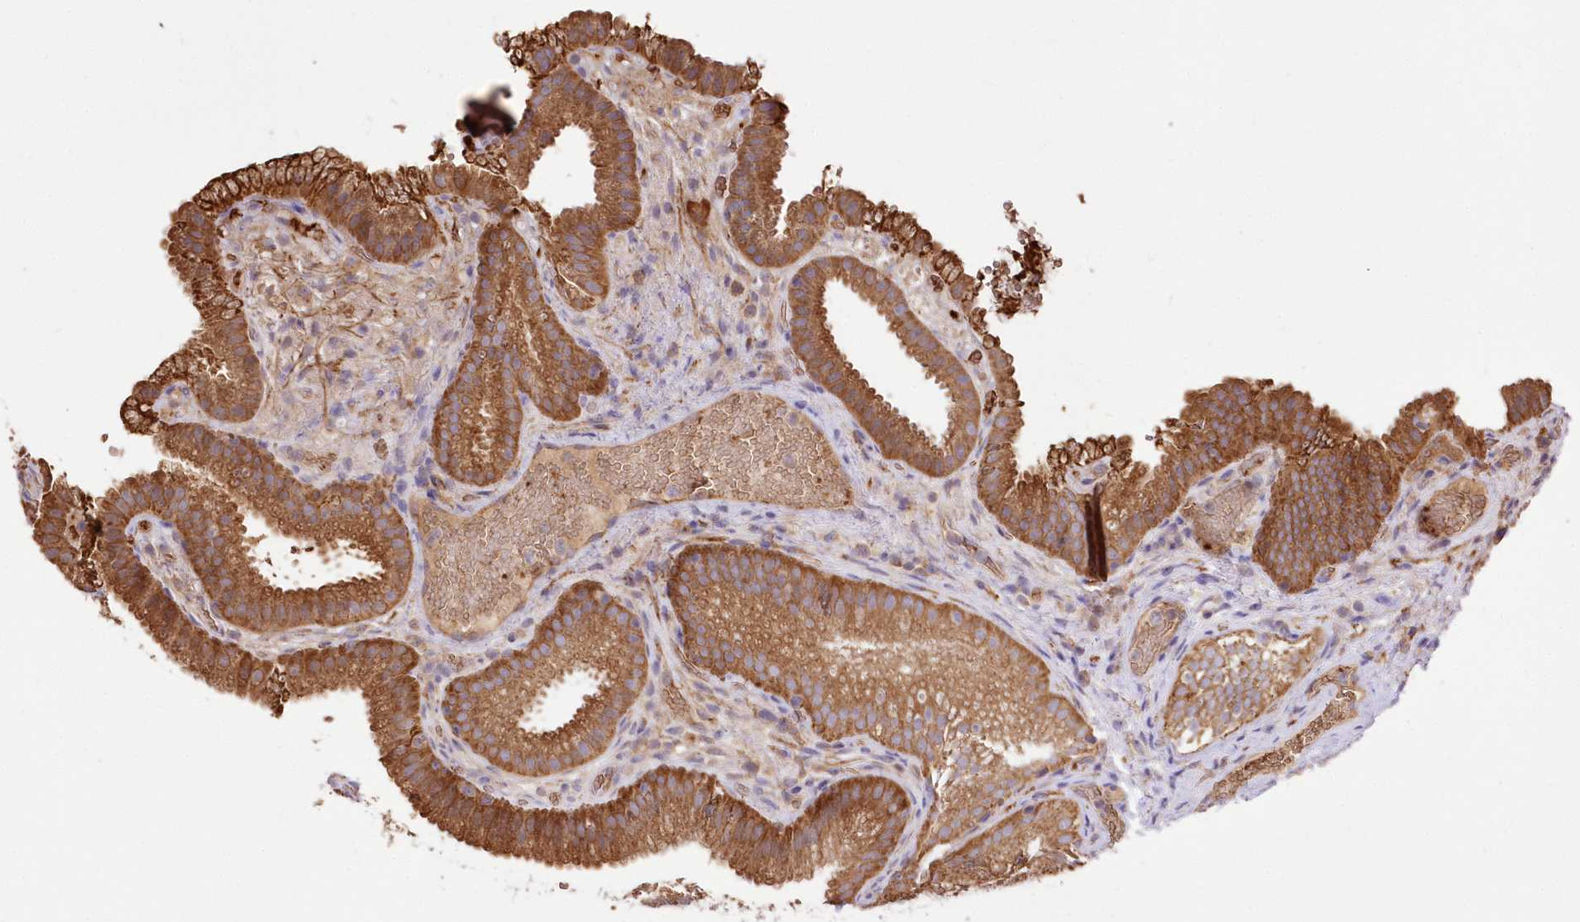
{"staining": {"intensity": "moderate", "quantity": ">75%", "location": "cytoplasmic/membranous"}, "tissue": "gallbladder", "cell_type": "Glandular cells", "image_type": "normal", "snomed": [{"axis": "morphology", "description": "Normal tissue, NOS"}, {"axis": "topography", "description": "Gallbladder"}], "caption": "The histopathology image shows immunohistochemical staining of normal gallbladder. There is moderate cytoplasmic/membranous positivity is appreciated in approximately >75% of glandular cells. Immunohistochemistry stains the protein of interest in brown and the nuclei are stained blue.", "gene": "FCHO2", "patient": {"sex": "female", "age": 30}}